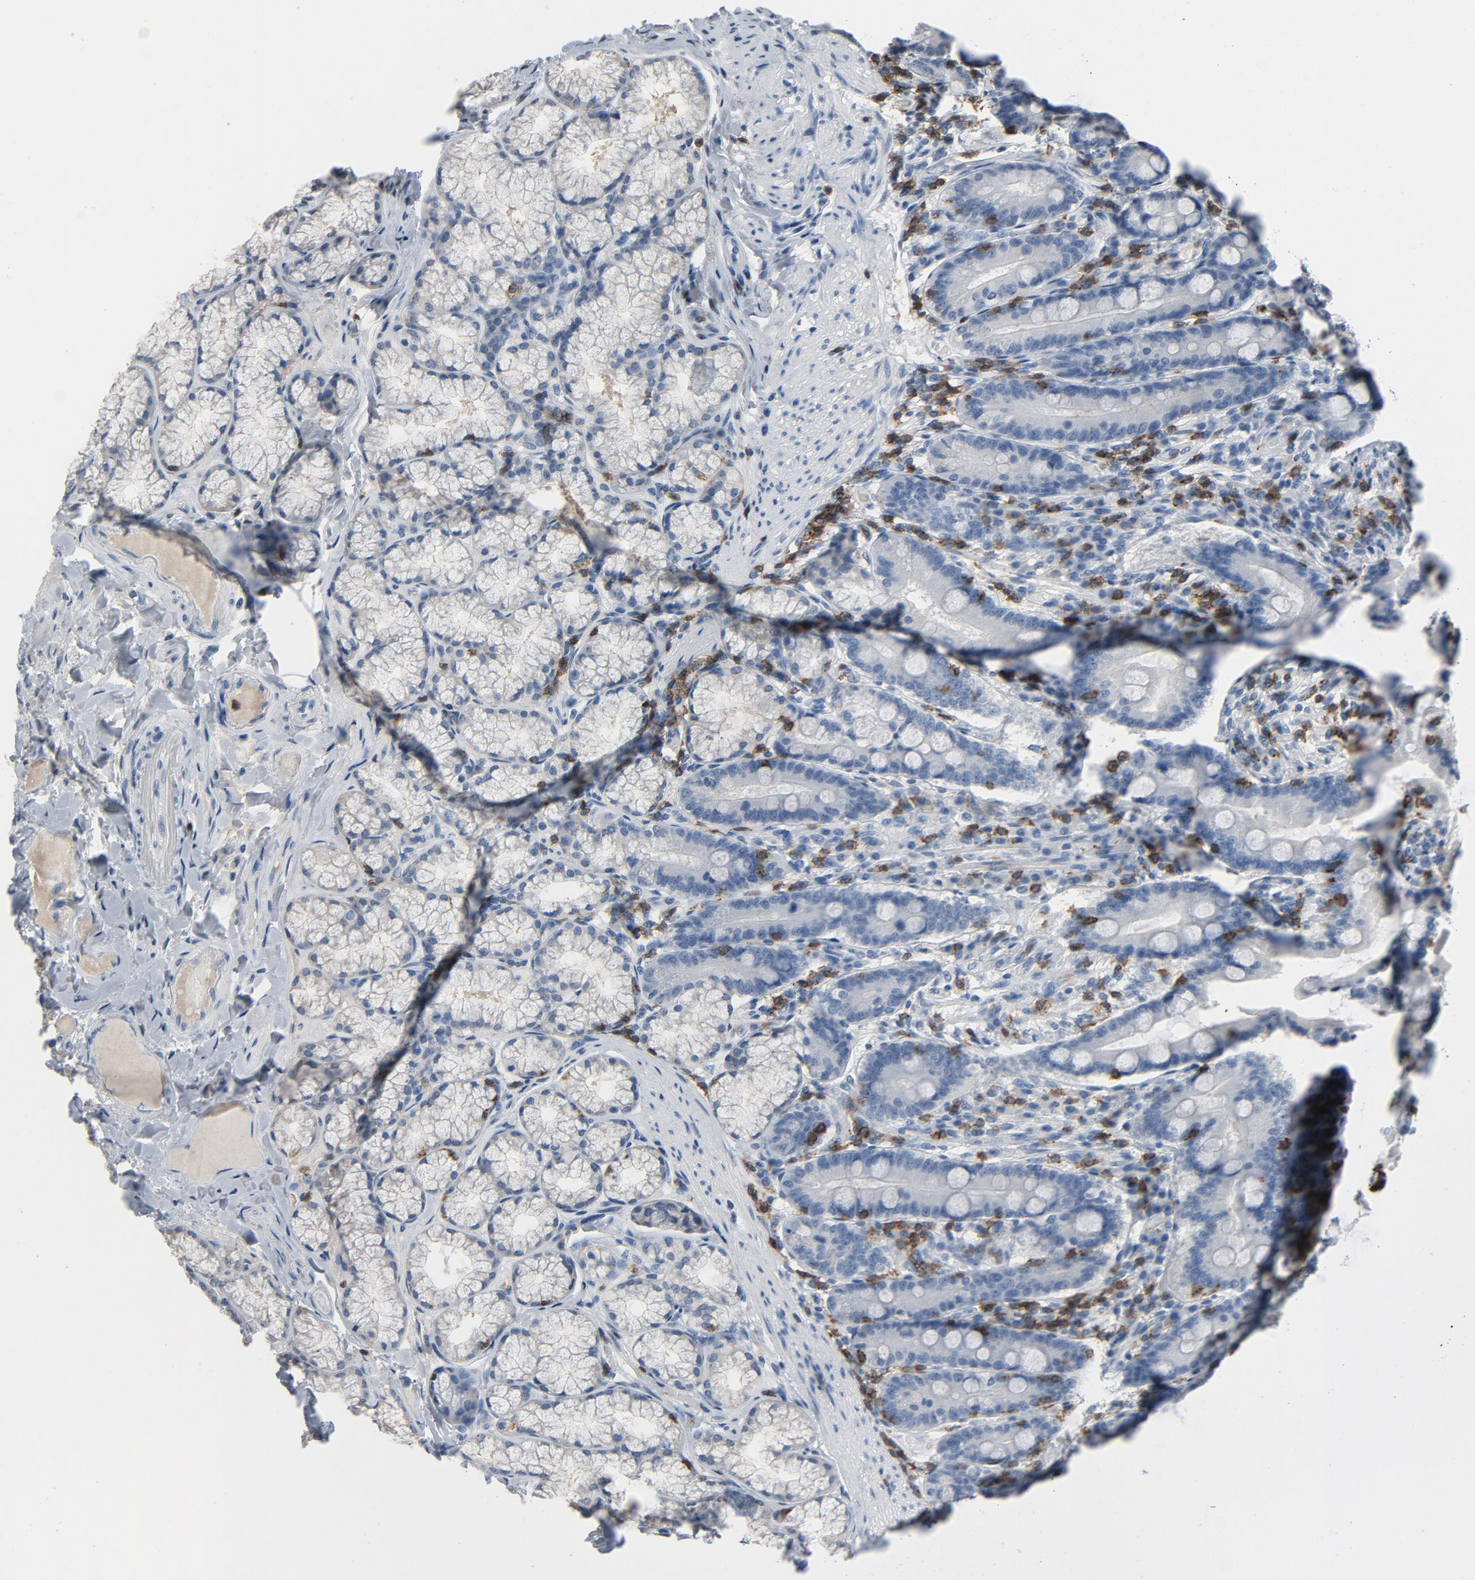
{"staining": {"intensity": "negative", "quantity": "none", "location": "none"}, "tissue": "duodenum", "cell_type": "Glandular cells", "image_type": "normal", "snomed": [{"axis": "morphology", "description": "Normal tissue, NOS"}, {"axis": "topography", "description": "Duodenum"}], "caption": "Immunohistochemistry histopathology image of benign duodenum: human duodenum stained with DAB exhibits no significant protein expression in glandular cells.", "gene": "LCK", "patient": {"sex": "female", "age": 64}}